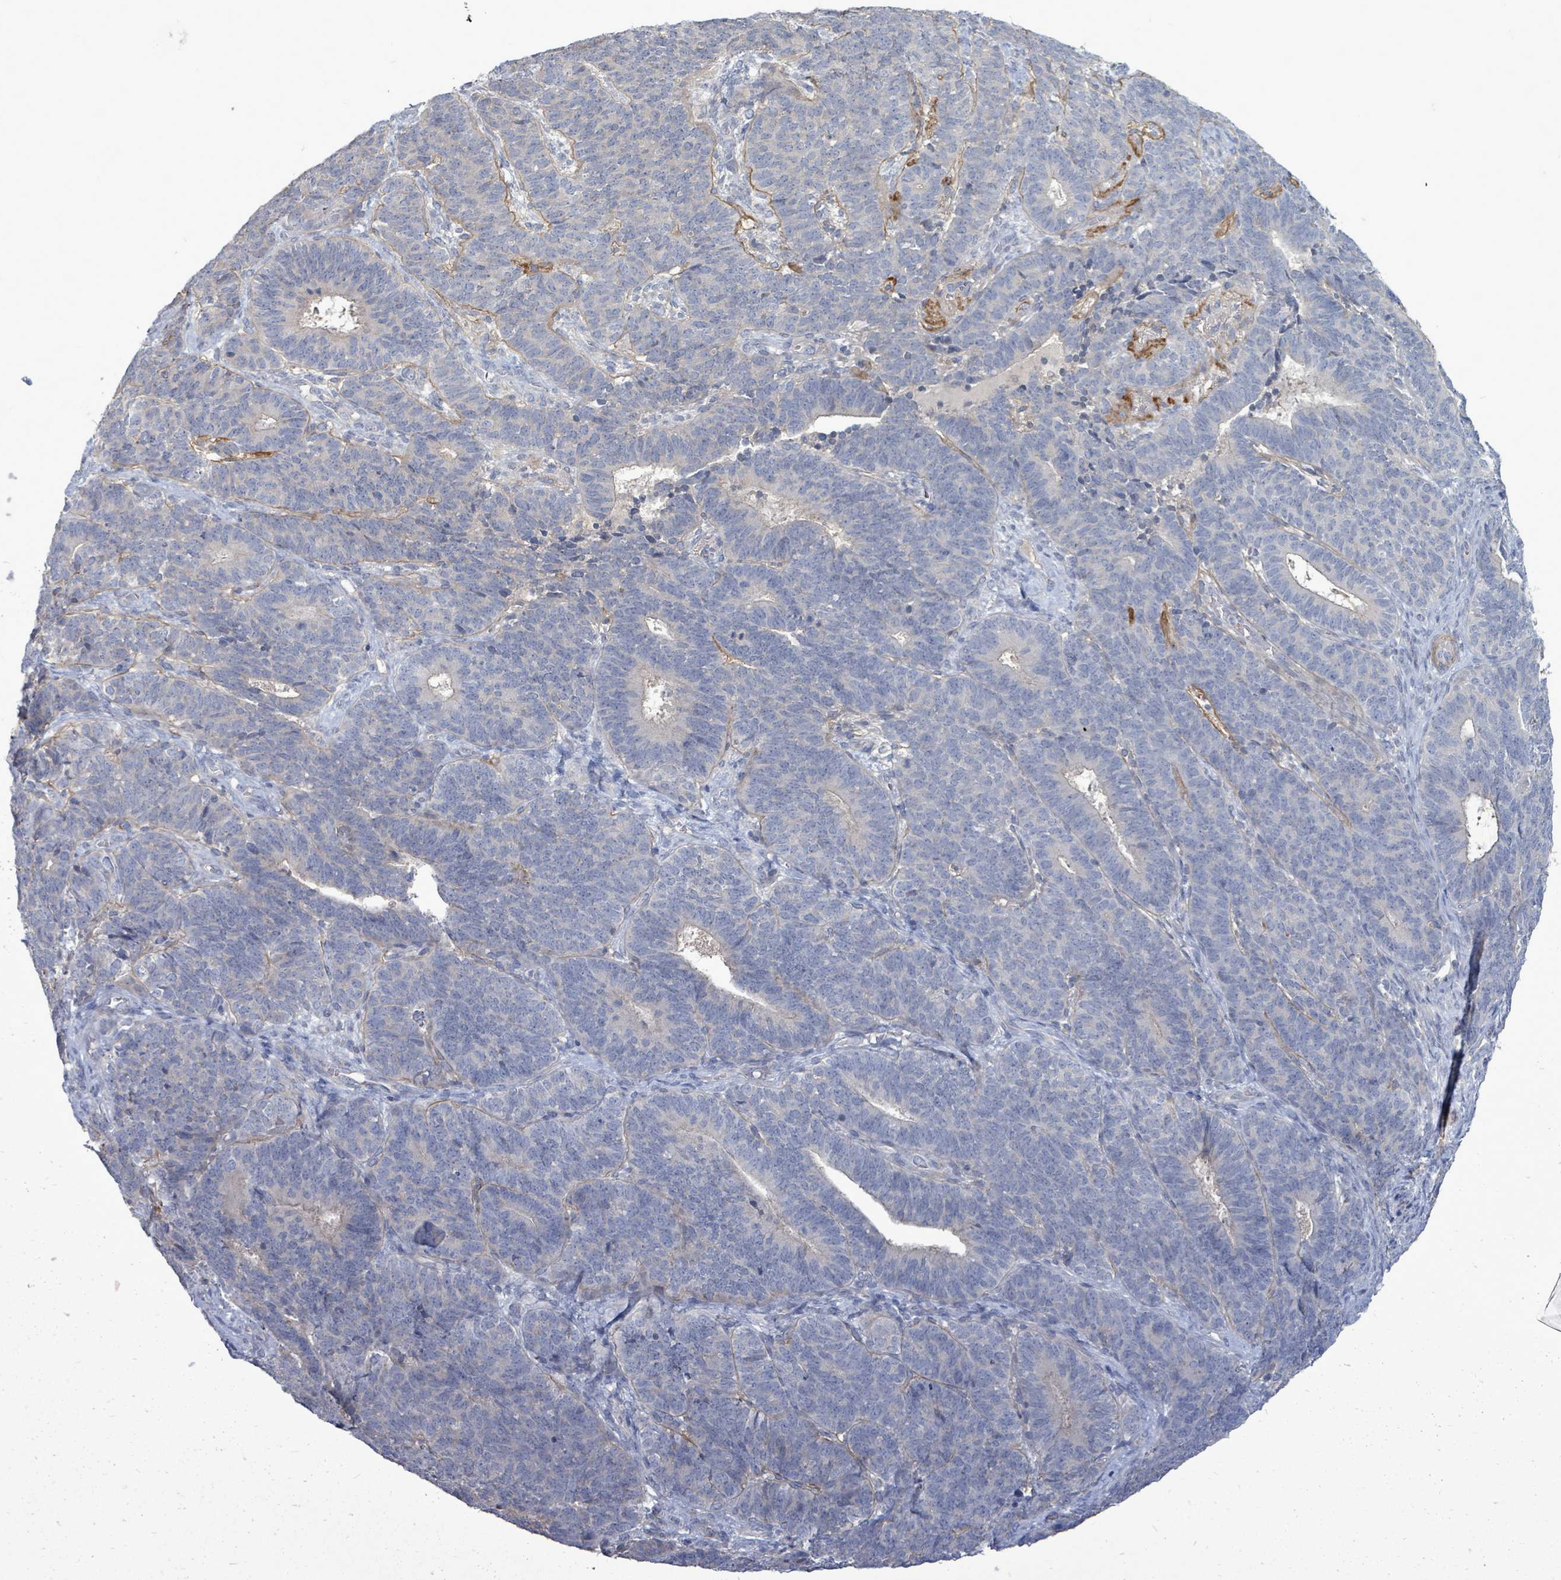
{"staining": {"intensity": "weak", "quantity": "<25%", "location": "cytoplasmic/membranous"}, "tissue": "endometrial cancer", "cell_type": "Tumor cells", "image_type": "cancer", "snomed": [{"axis": "morphology", "description": "Adenocarcinoma, NOS"}, {"axis": "topography", "description": "Endometrium"}], "caption": "High magnification brightfield microscopy of adenocarcinoma (endometrial) stained with DAB (brown) and counterstained with hematoxylin (blue): tumor cells show no significant staining.", "gene": "ARGFX", "patient": {"sex": "female", "age": 70}}